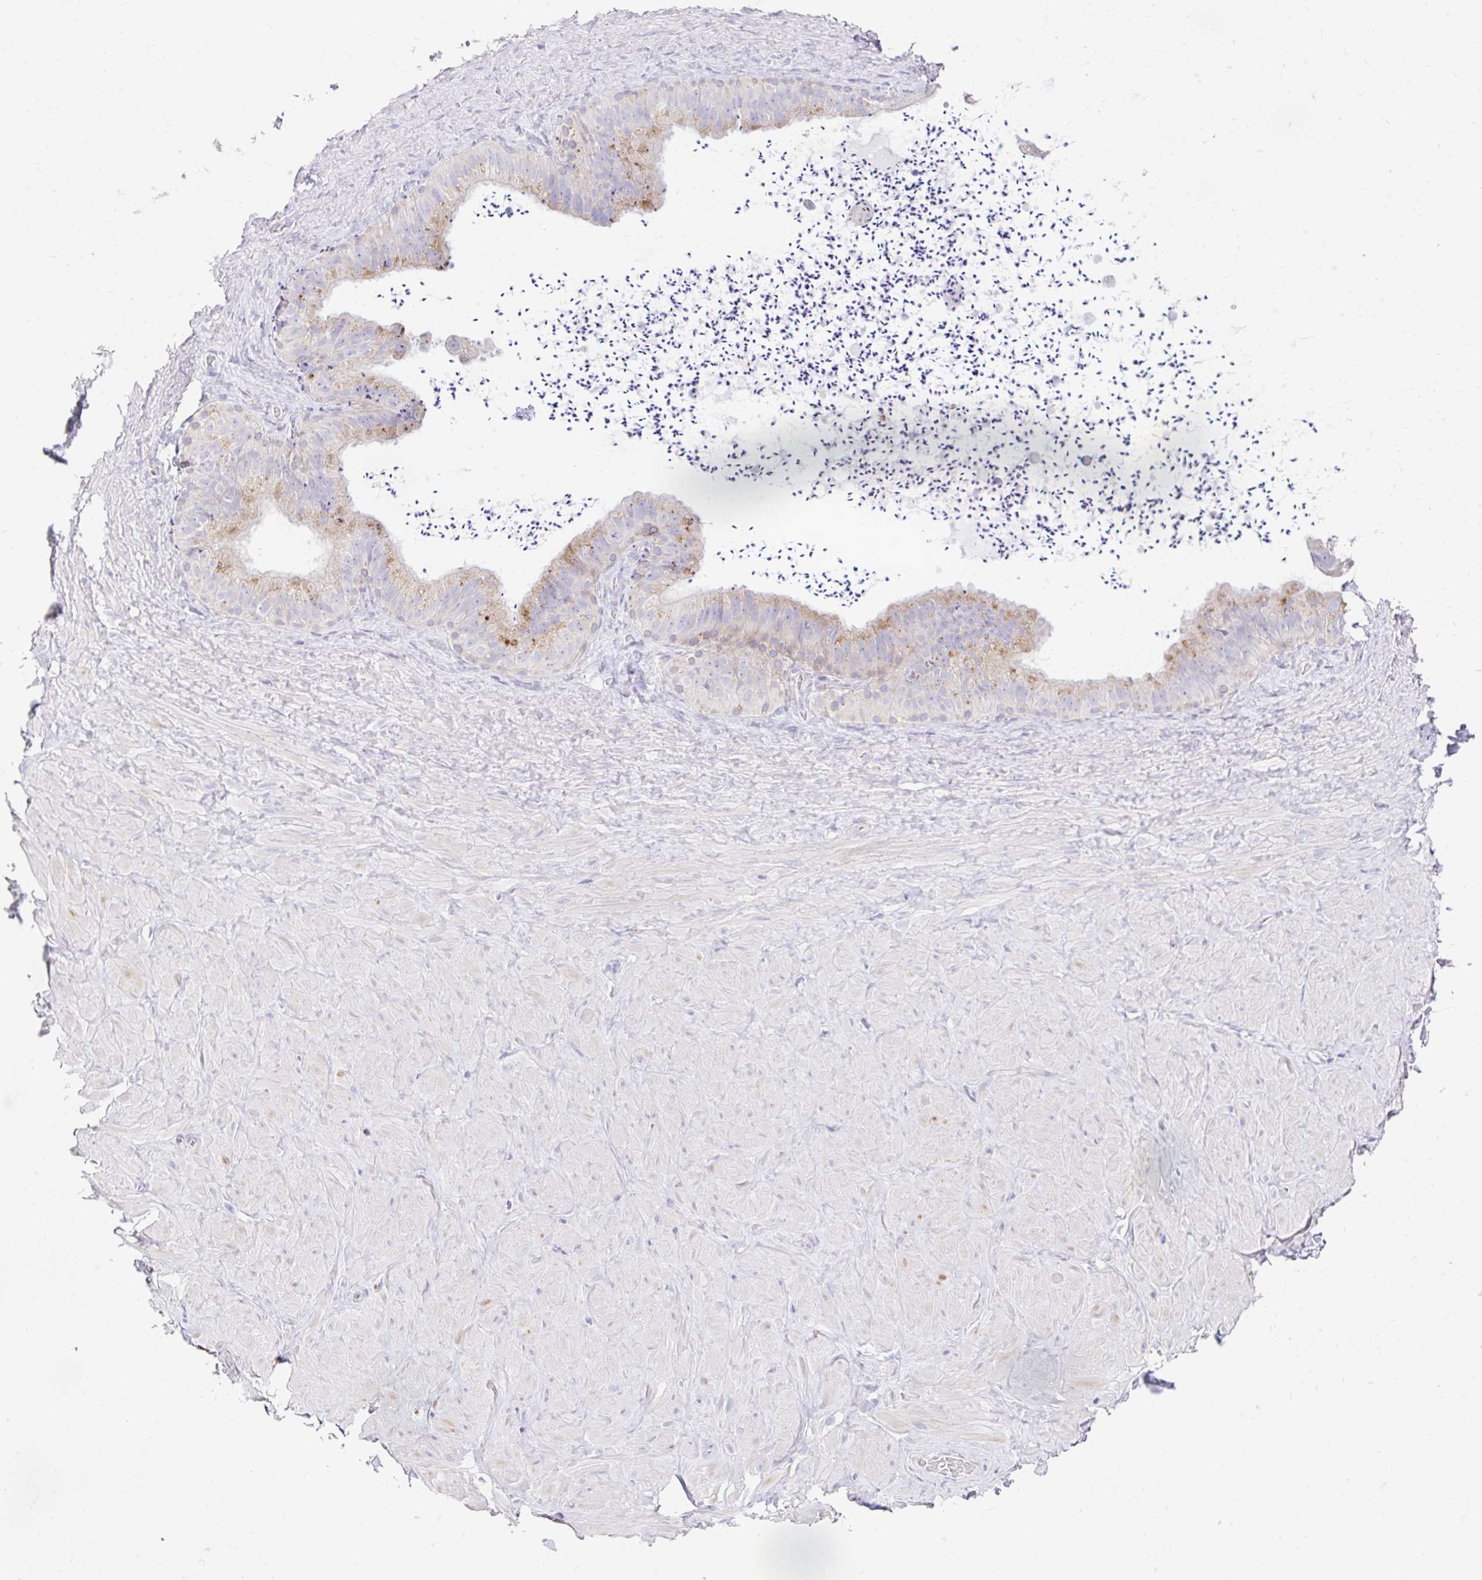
{"staining": {"intensity": "negative", "quantity": "none", "location": "none"}, "tissue": "adipose tissue", "cell_type": "Adipocytes", "image_type": "normal", "snomed": [{"axis": "morphology", "description": "Normal tissue, NOS"}, {"axis": "topography", "description": "Vascular tissue"}, {"axis": "topography", "description": "Peripheral nerve tissue"}], "caption": "Immunohistochemistry (IHC) micrograph of unremarkable adipose tissue: human adipose tissue stained with DAB exhibits no significant protein positivity in adipocytes.", "gene": "ZNF33A", "patient": {"sex": "male", "age": 41}}